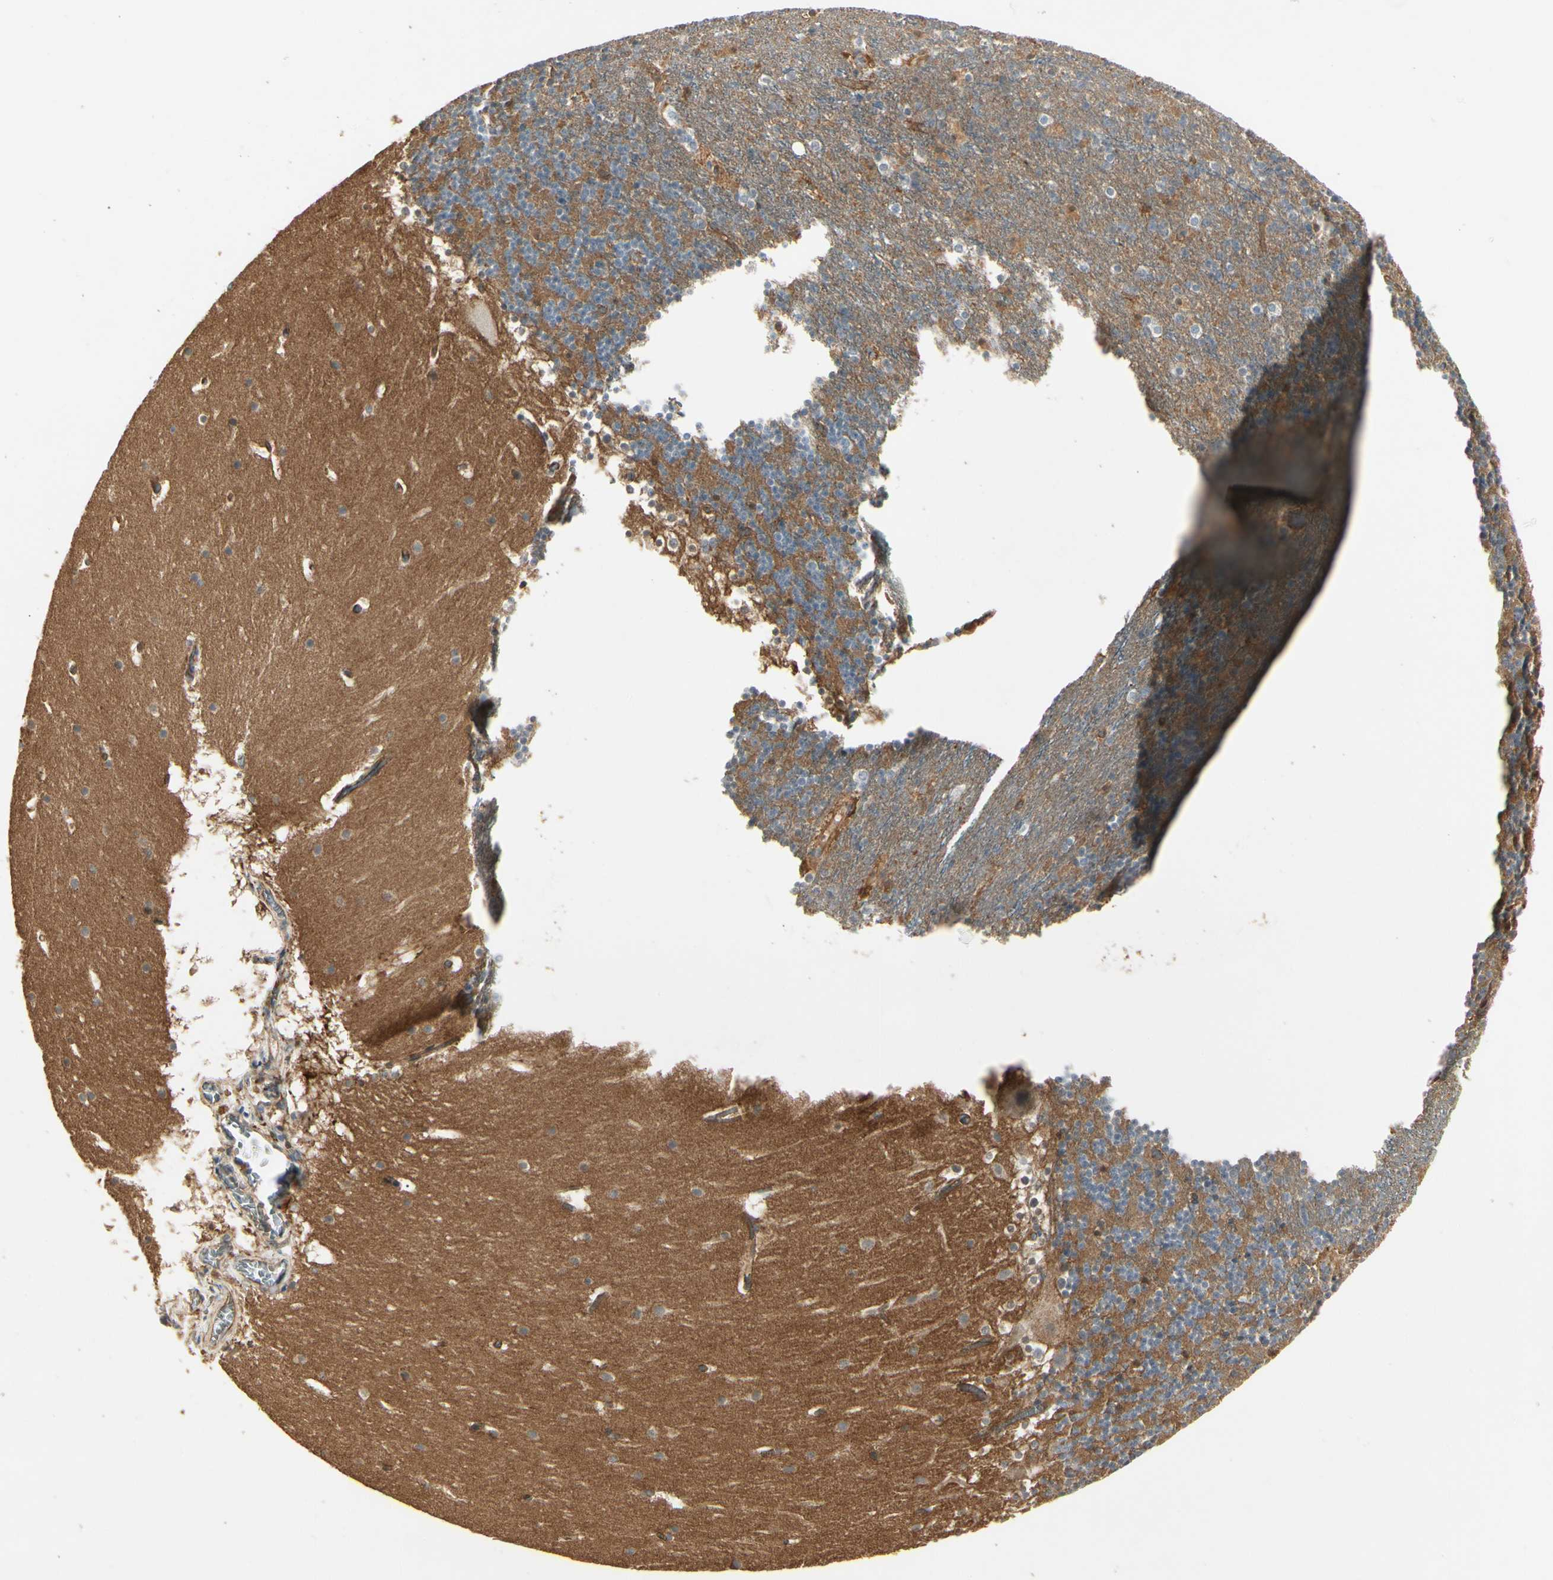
{"staining": {"intensity": "moderate", "quantity": "<25%", "location": "cytoplasmic/membranous"}, "tissue": "cerebellum", "cell_type": "Cells in granular layer", "image_type": "normal", "snomed": [{"axis": "morphology", "description": "Normal tissue, NOS"}, {"axis": "topography", "description": "Cerebellum"}], "caption": "IHC of unremarkable cerebellum shows low levels of moderate cytoplasmic/membranous positivity in approximately <25% of cells in granular layer.", "gene": "RNF180", "patient": {"sex": "male", "age": 45}}